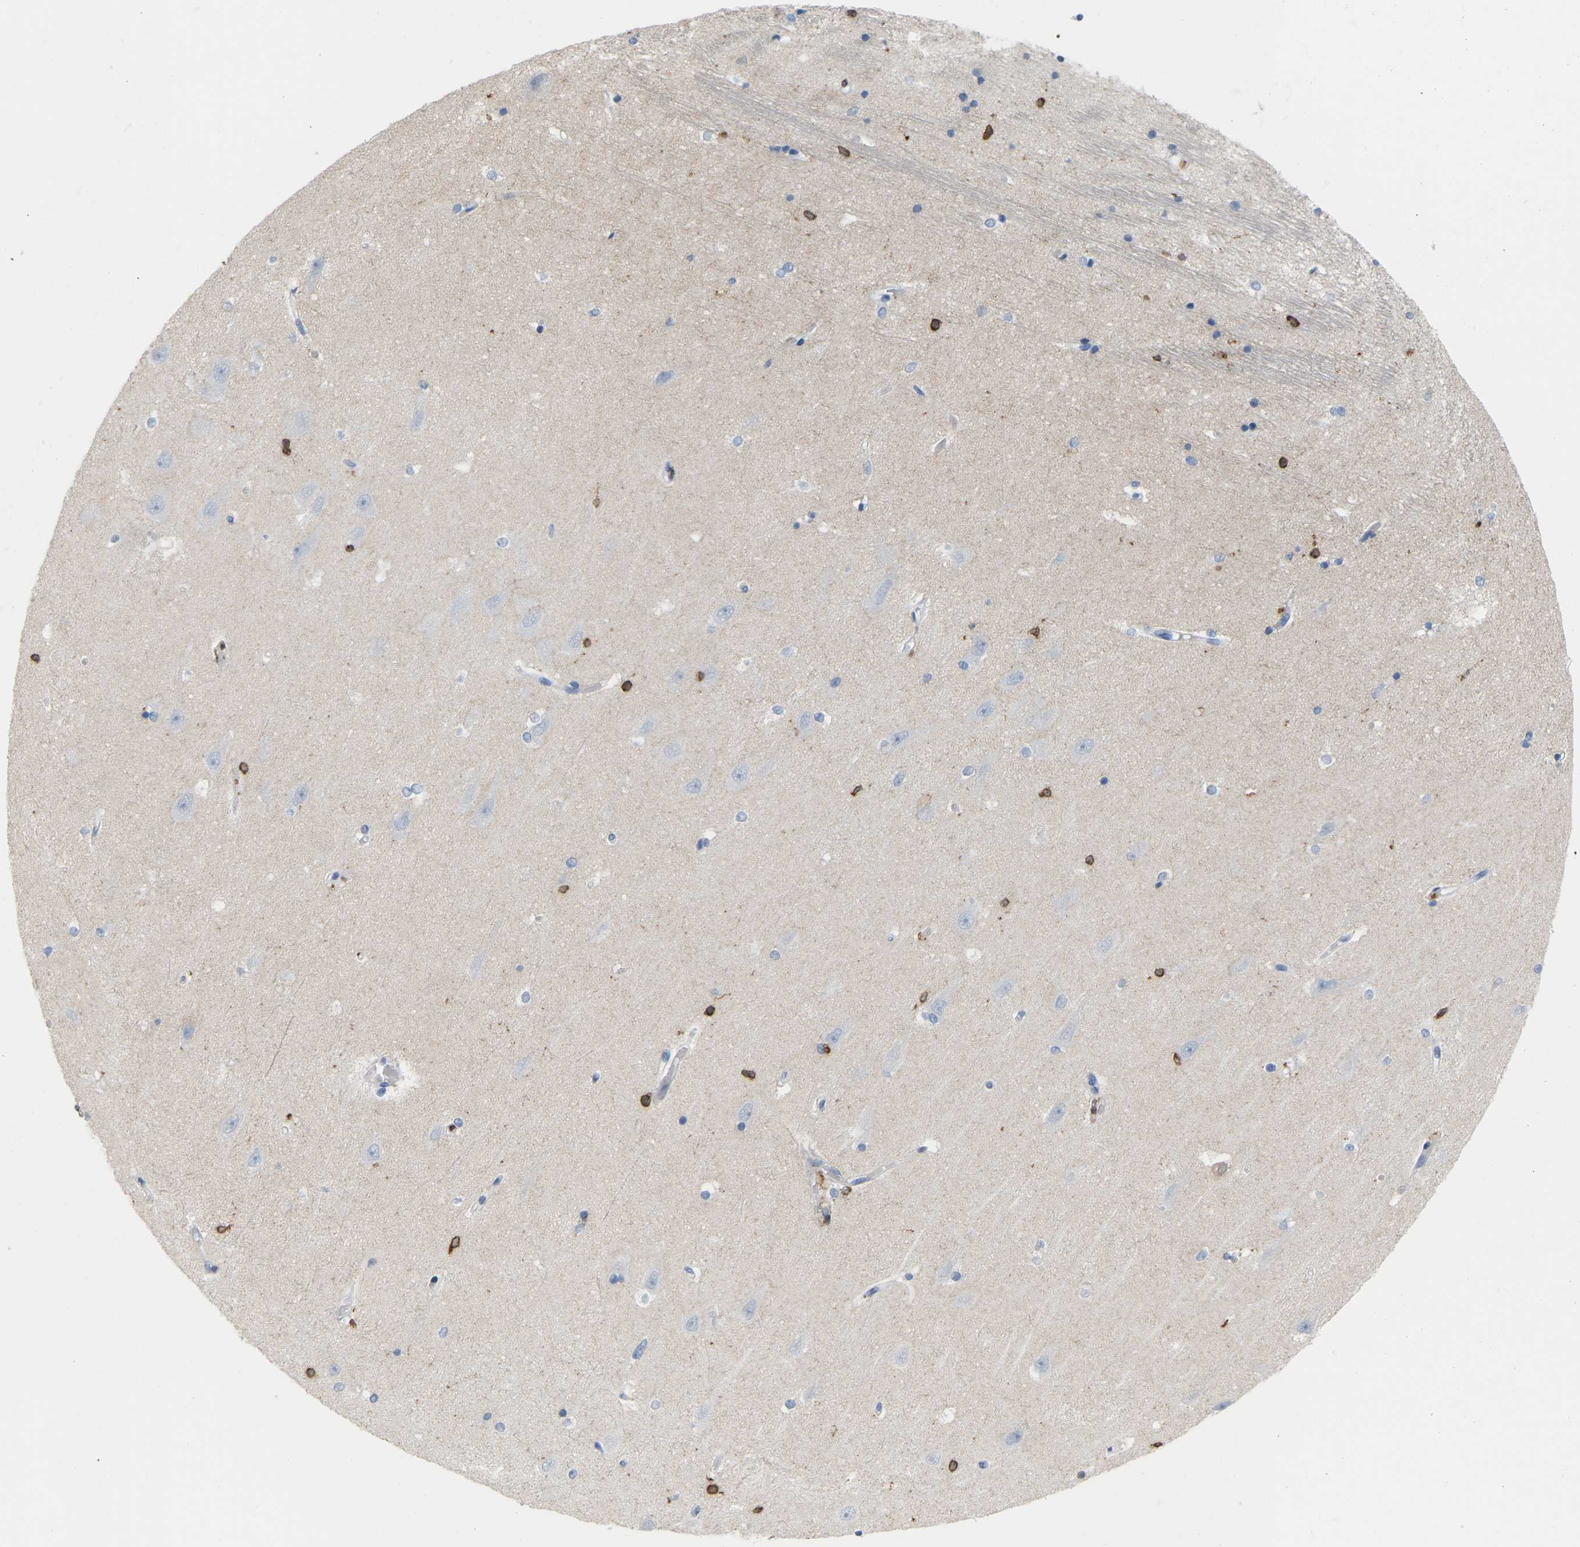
{"staining": {"intensity": "moderate", "quantity": "25%-75%", "location": "cytoplasmic/membranous"}, "tissue": "hippocampus", "cell_type": "Glial cells", "image_type": "normal", "snomed": [{"axis": "morphology", "description": "Normal tissue, NOS"}, {"axis": "topography", "description": "Hippocampus"}], "caption": "This photomicrograph exhibits immunohistochemistry staining of normal hippocampus, with medium moderate cytoplasmic/membranous expression in about 25%-75% of glial cells.", "gene": "PTGS1", "patient": {"sex": "male", "age": 45}}